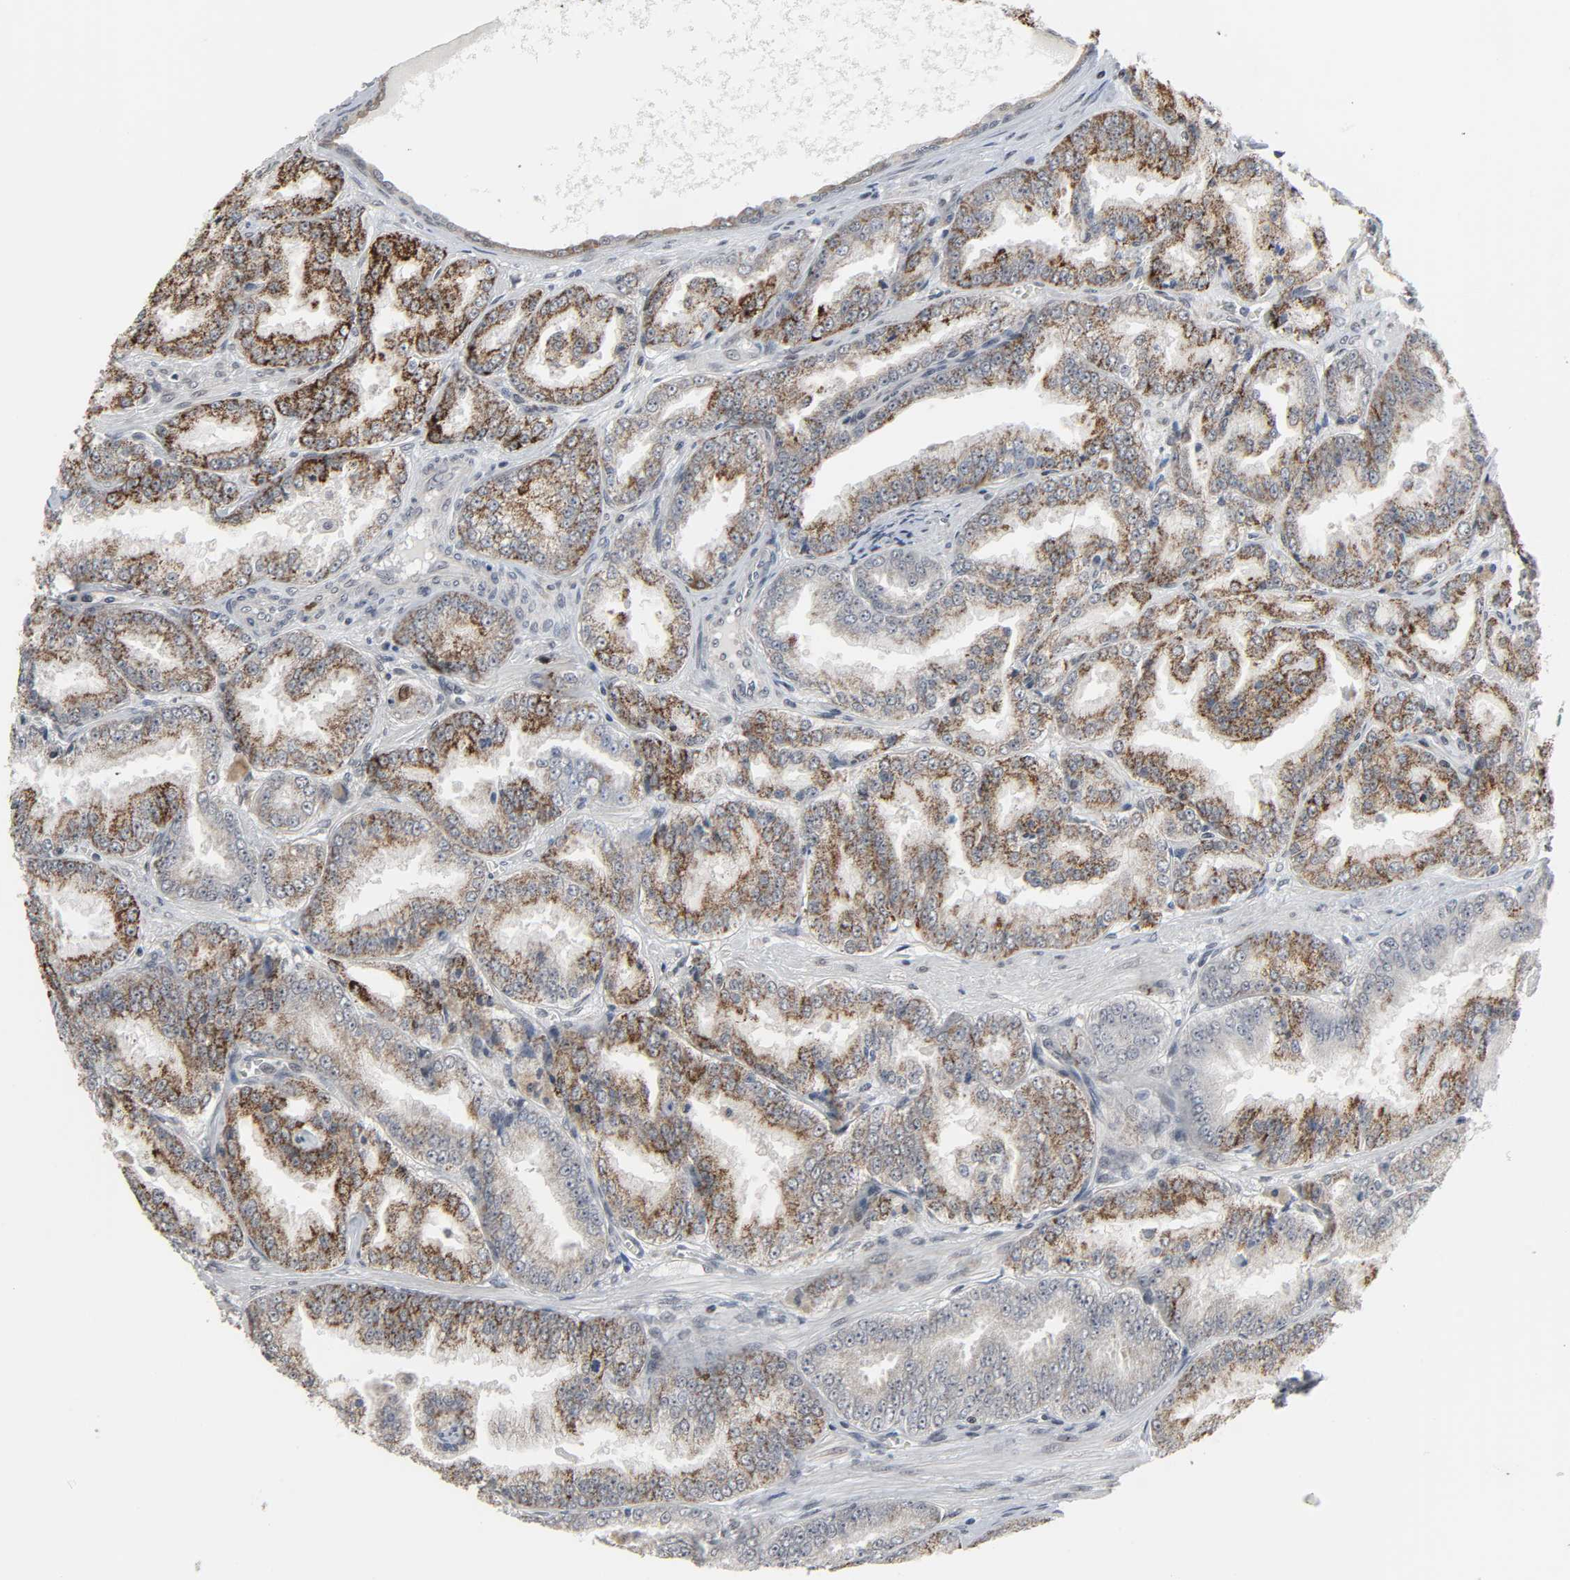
{"staining": {"intensity": "strong", "quantity": "25%-75%", "location": "cytoplasmic/membranous"}, "tissue": "prostate cancer", "cell_type": "Tumor cells", "image_type": "cancer", "snomed": [{"axis": "morphology", "description": "Adenocarcinoma, High grade"}, {"axis": "topography", "description": "Prostate"}], "caption": "The histopathology image reveals immunohistochemical staining of high-grade adenocarcinoma (prostate). There is strong cytoplasmic/membranous staining is present in approximately 25%-75% of tumor cells.", "gene": "MUC1", "patient": {"sex": "male", "age": 61}}